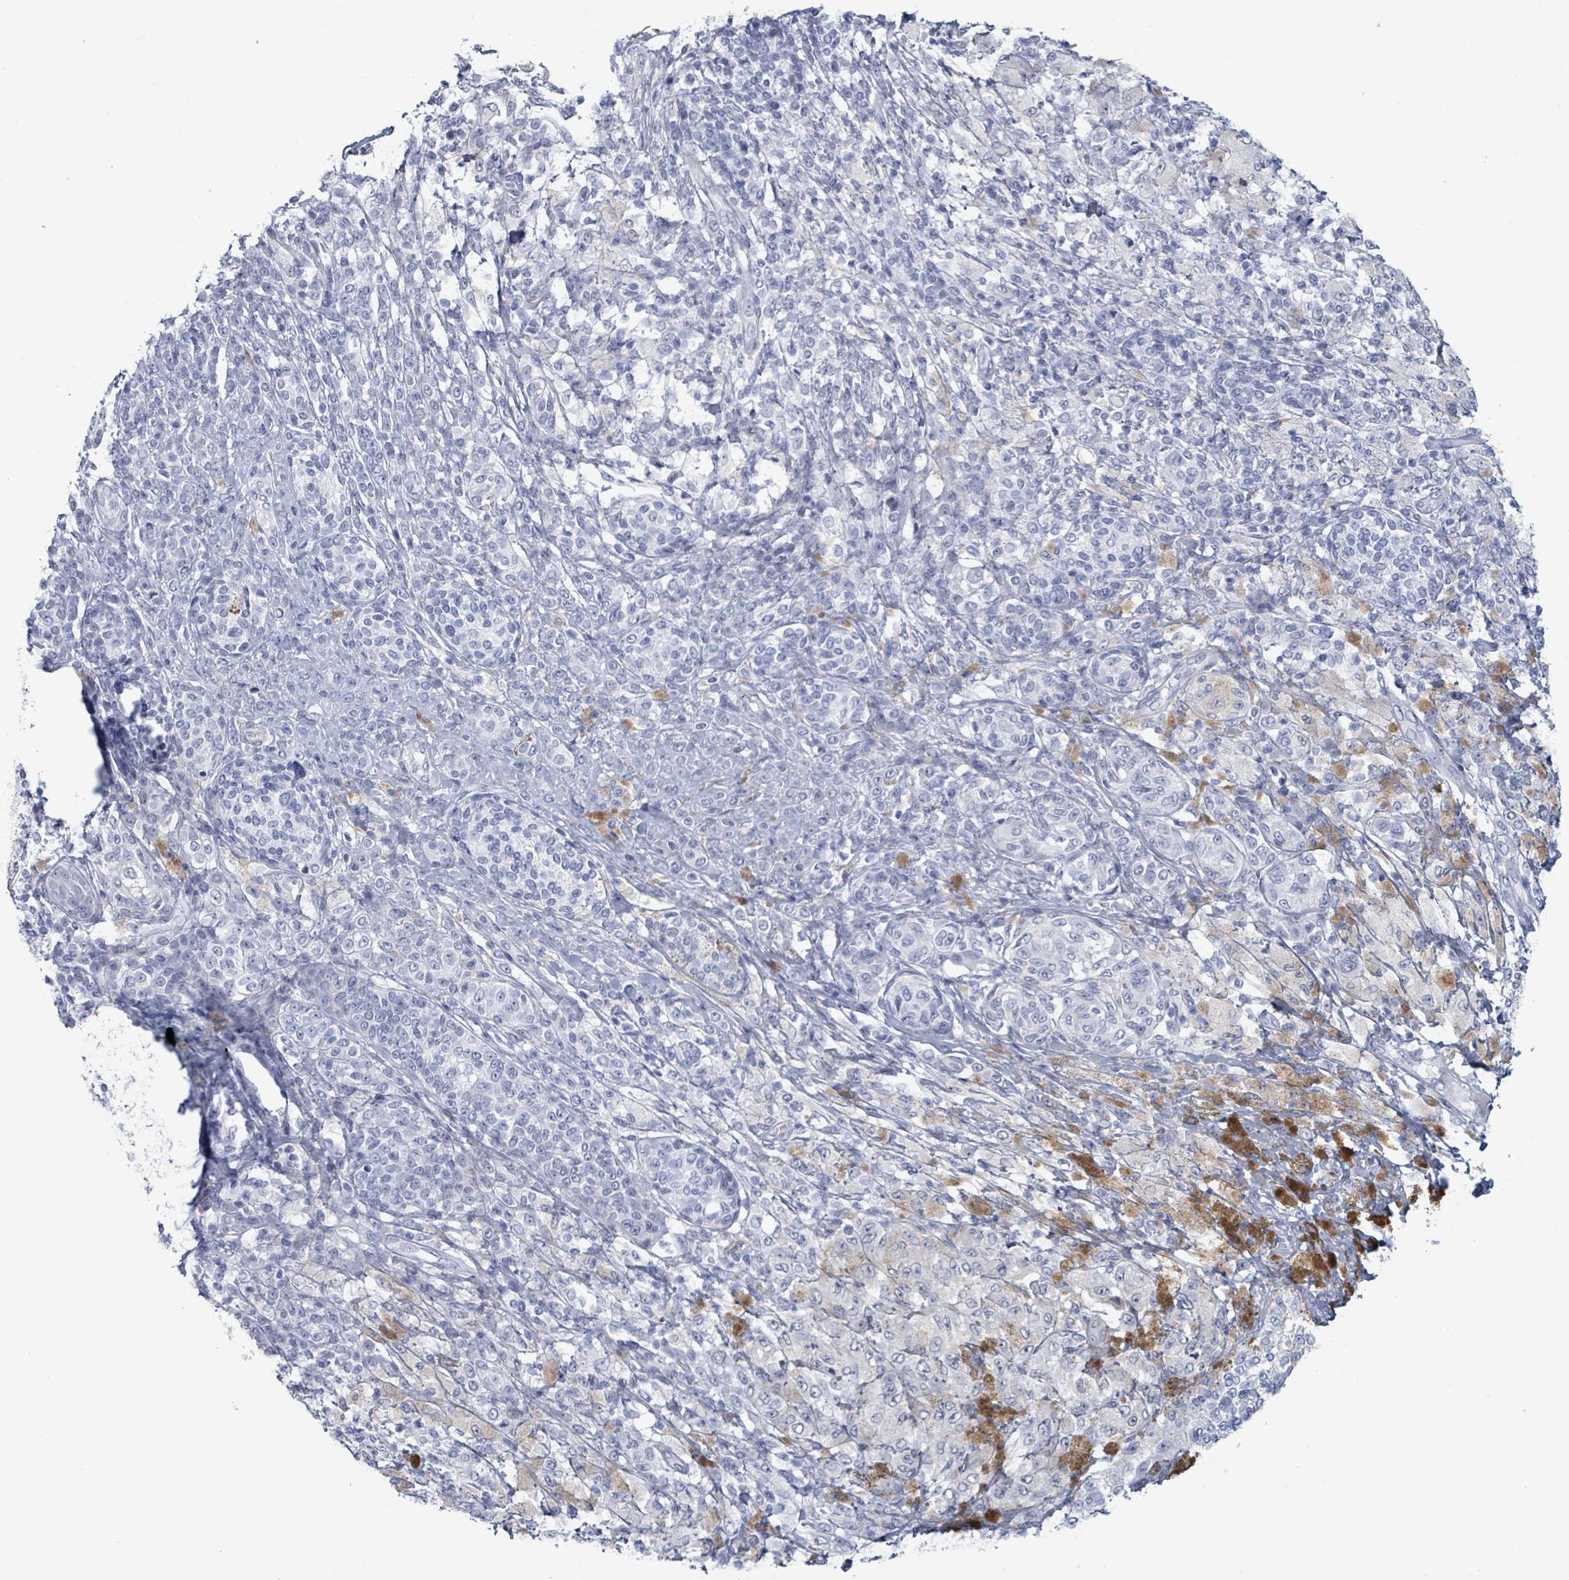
{"staining": {"intensity": "negative", "quantity": "none", "location": "none"}, "tissue": "melanoma", "cell_type": "Tumor cells", "image_type": "cancer", "snomed": [{"axis": "morphology", "description": "Malignant melanoma, NOS"}, {"axis": "topography", "description": "Skin"}], "caption": "Tumor cells are negative for brown protein staining in malignant melanoma. (Brightfield microscopy of DAB (3,3'-diaminobenzidine) immunohistochemistry (IHC) at high magnification).", "gene": "ZNF771", "patient": {"sex": "male", "age": 42}}